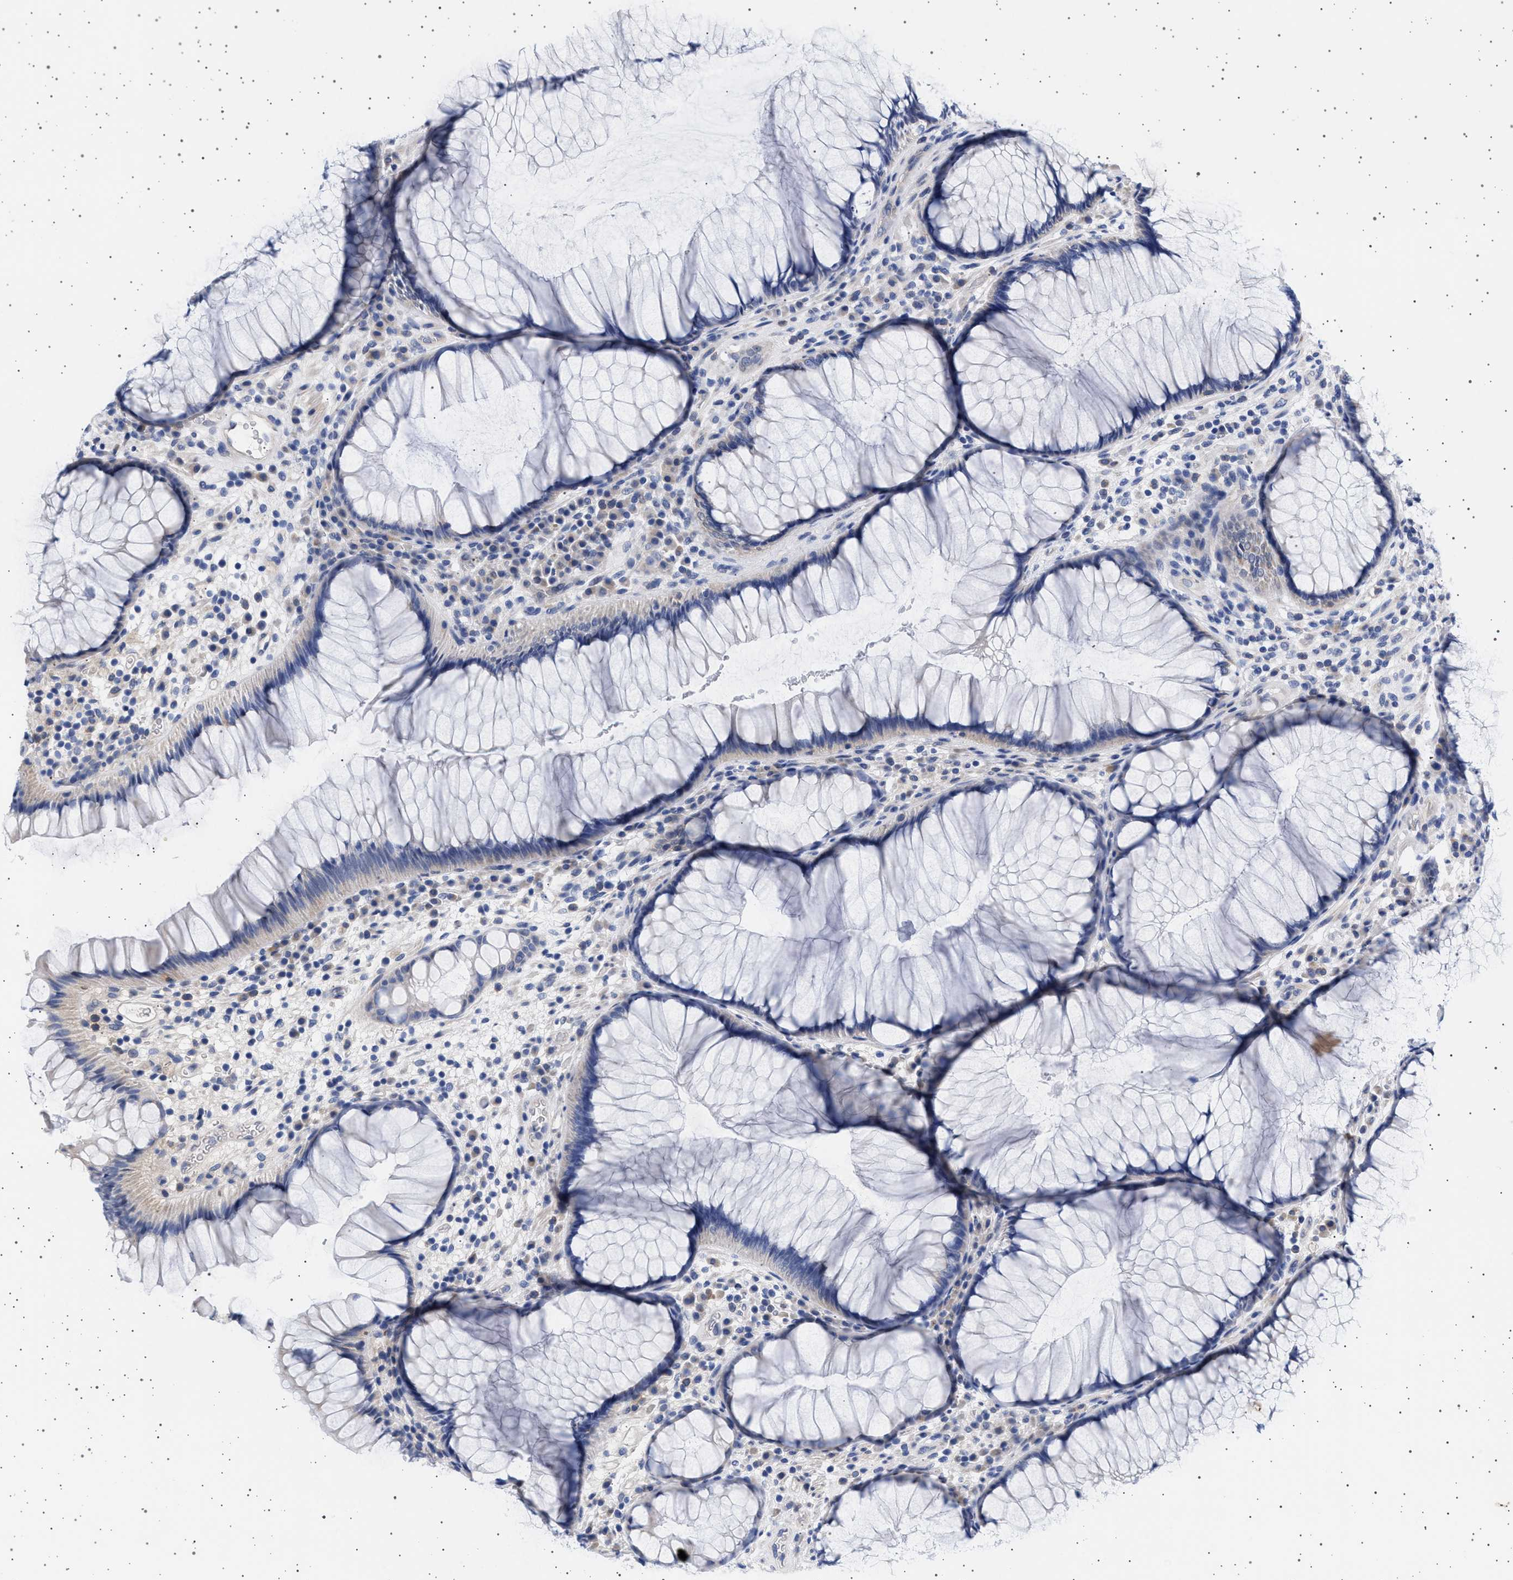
{"staining": {"intensity": "negative", "quantity": "none", "location": "none"}, "tissue": "rectum", "cell_type": "Glandular cells", "image_type": "normal", "snomed": [{"axis": "morphology", "description": "Normal tissue, NOS"}, {"axis": "topography", "description": "Rectum"}], "caption": "Micrograph shows no protein positivity in glandular cells of normal rectum. (DAB immunohistochemistry with hematoxylin counter stain).", "gene": "TRMT10B", "patient": {"sex": "male", "age": 51}}